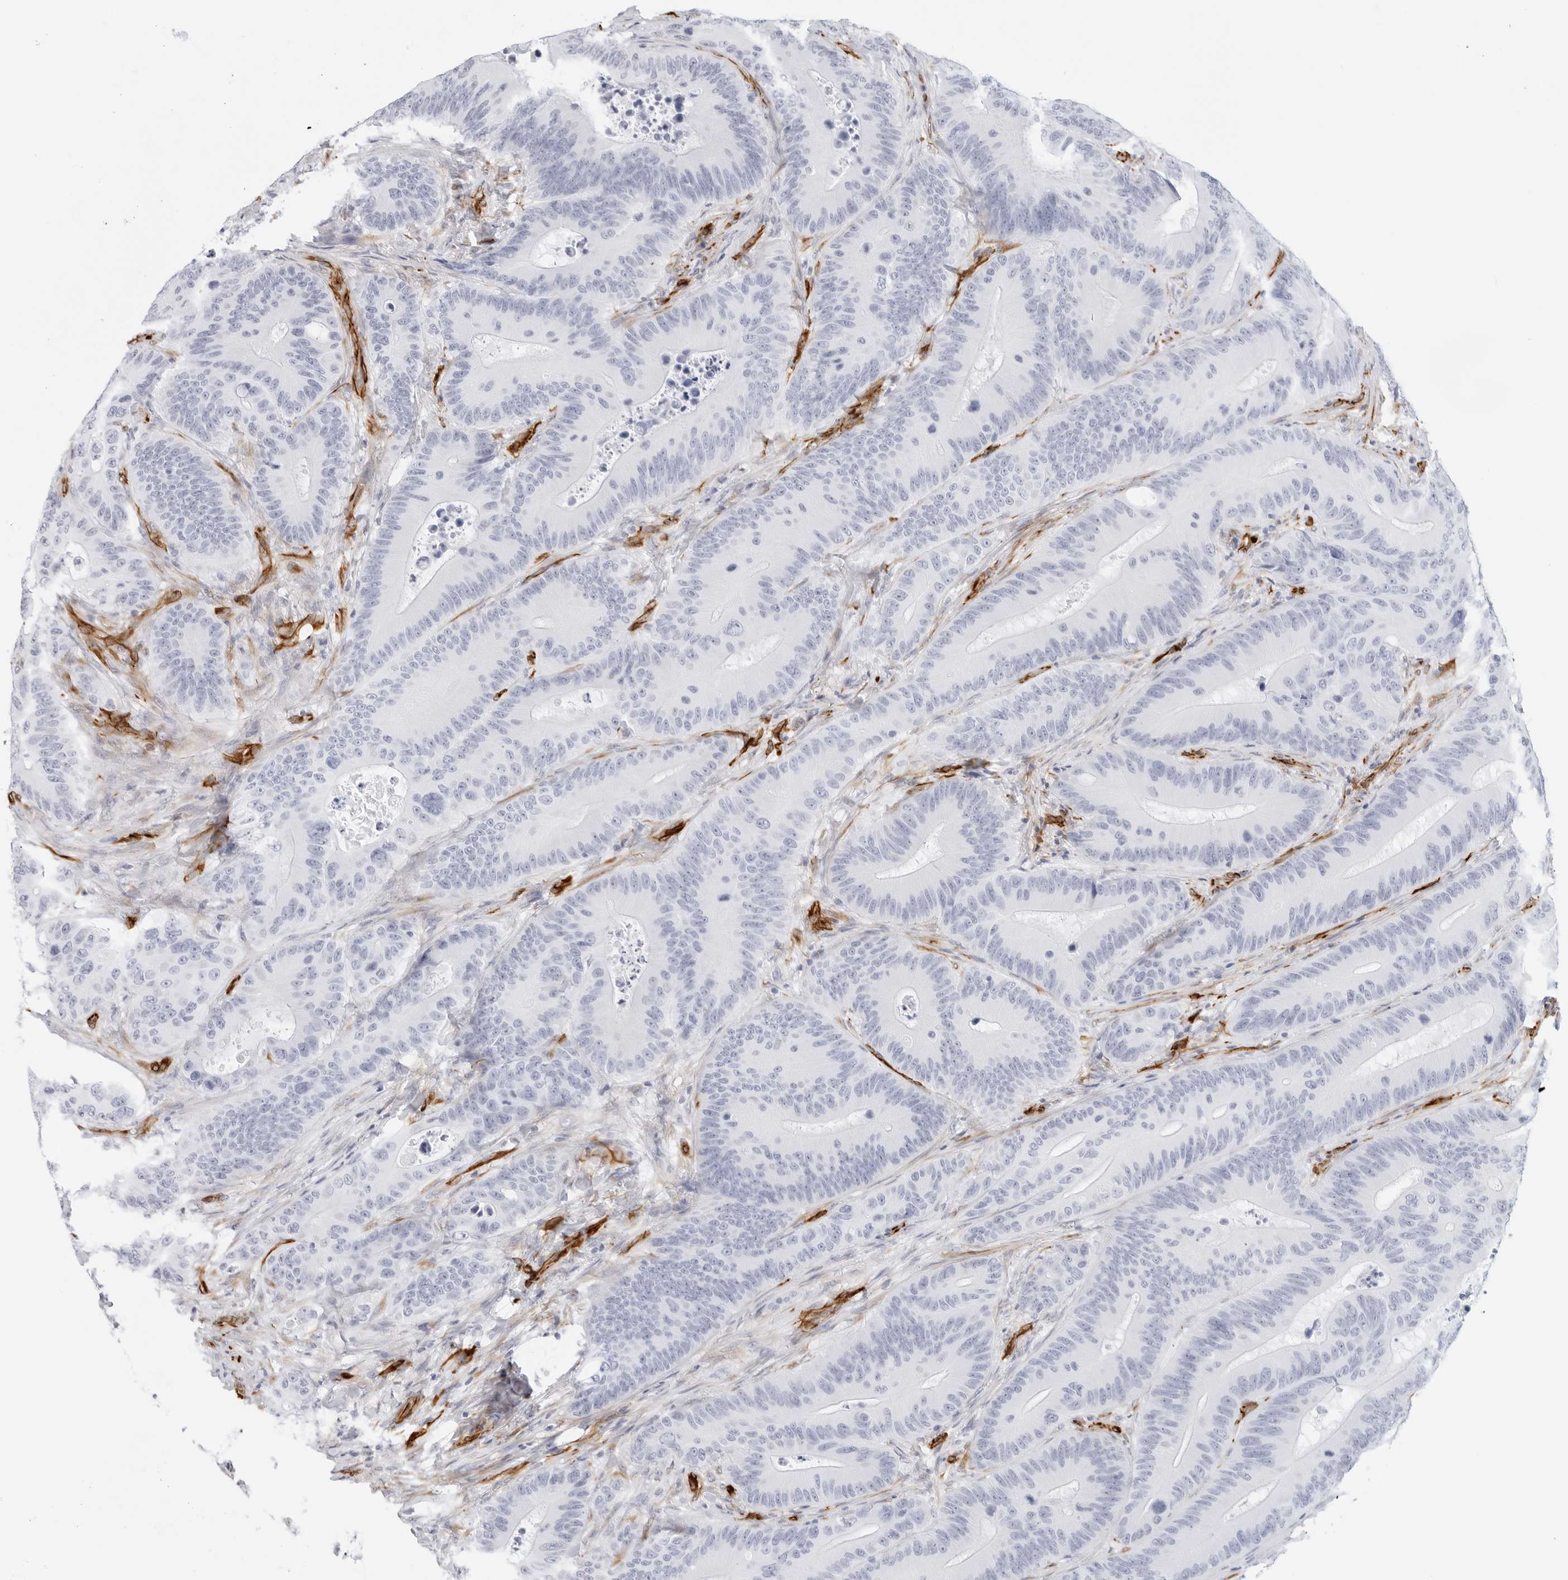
{"staining": {"intensity": "negative", "quantity": "none", "location": "none"}, "tissue": "colorectal cancer", "cell_type": "Tumor cells", "image_type": "cancer", "snomed": [{"axis": "morphology", "description": "Adenocarcinoma, NOS"}, {"axis": "topography", "description": "Colon"}], "caption": "The IHC micrograph has no significant positivity in tumor cells of colorectal cancer (adenocarcinoma) tissue.", "gene": "NES", "patient": {"sex": "male", "age": 83}}